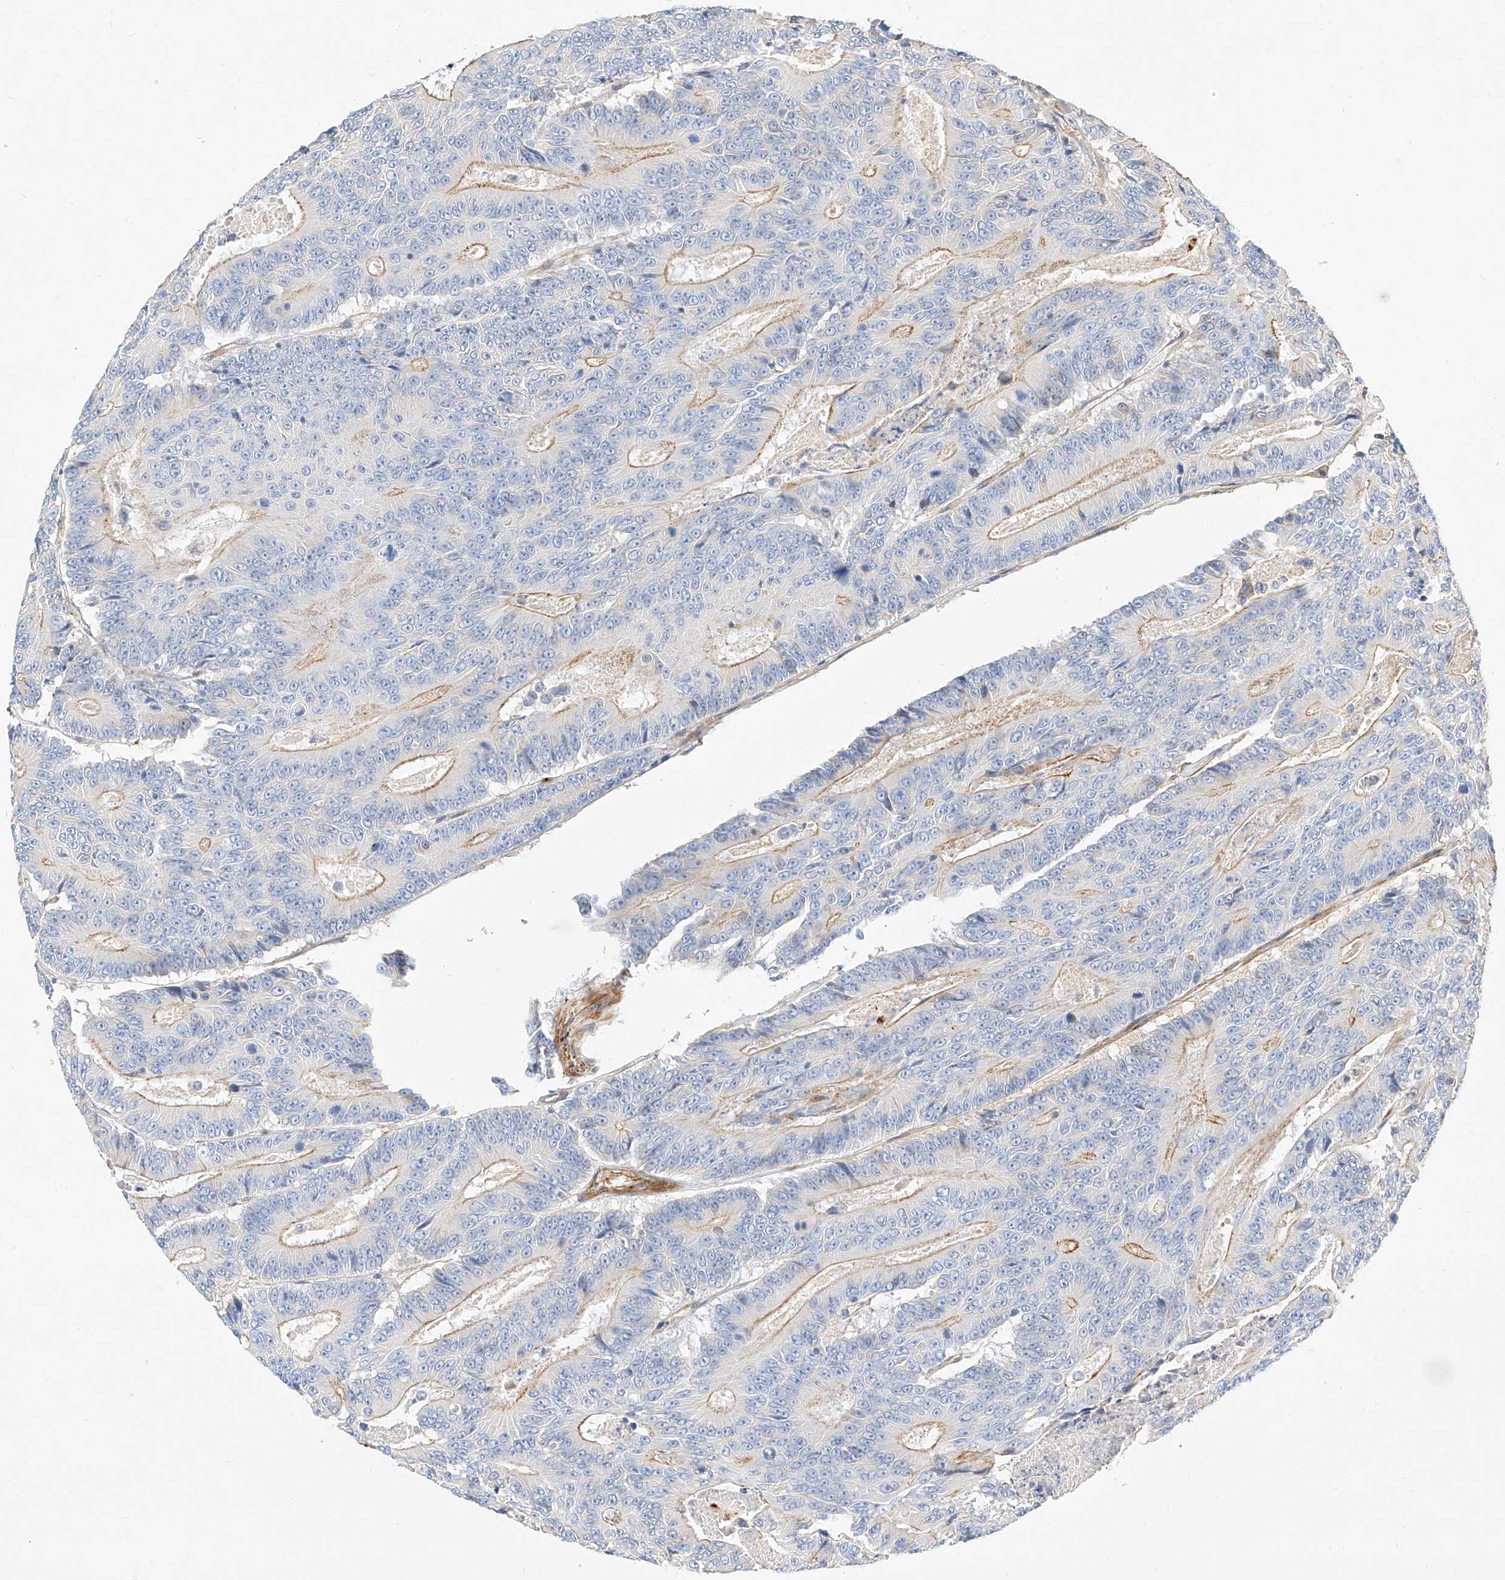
{"staining": {"intensity": "negative", "quantity": "none", "location": "none"}, "tissue": "colorectal cancer", "cell_type": "Tumor cells", "image_type": "cancer", "snomed": [{"axis": "morphology", "description": "Adenocarcinoma, NOS"}, {"axis": "topography", "description": "Colon"}], "caption": "IHC micrograph of neoplastic tissue: human colorectal cancer (adenocarcinoma) stained with DAB (3,3'-diaminobenzidine) displays no significant protein staining in tumor cells.", "gene": "KCNH5", "patient": {"sex": "male", "age": 83}}